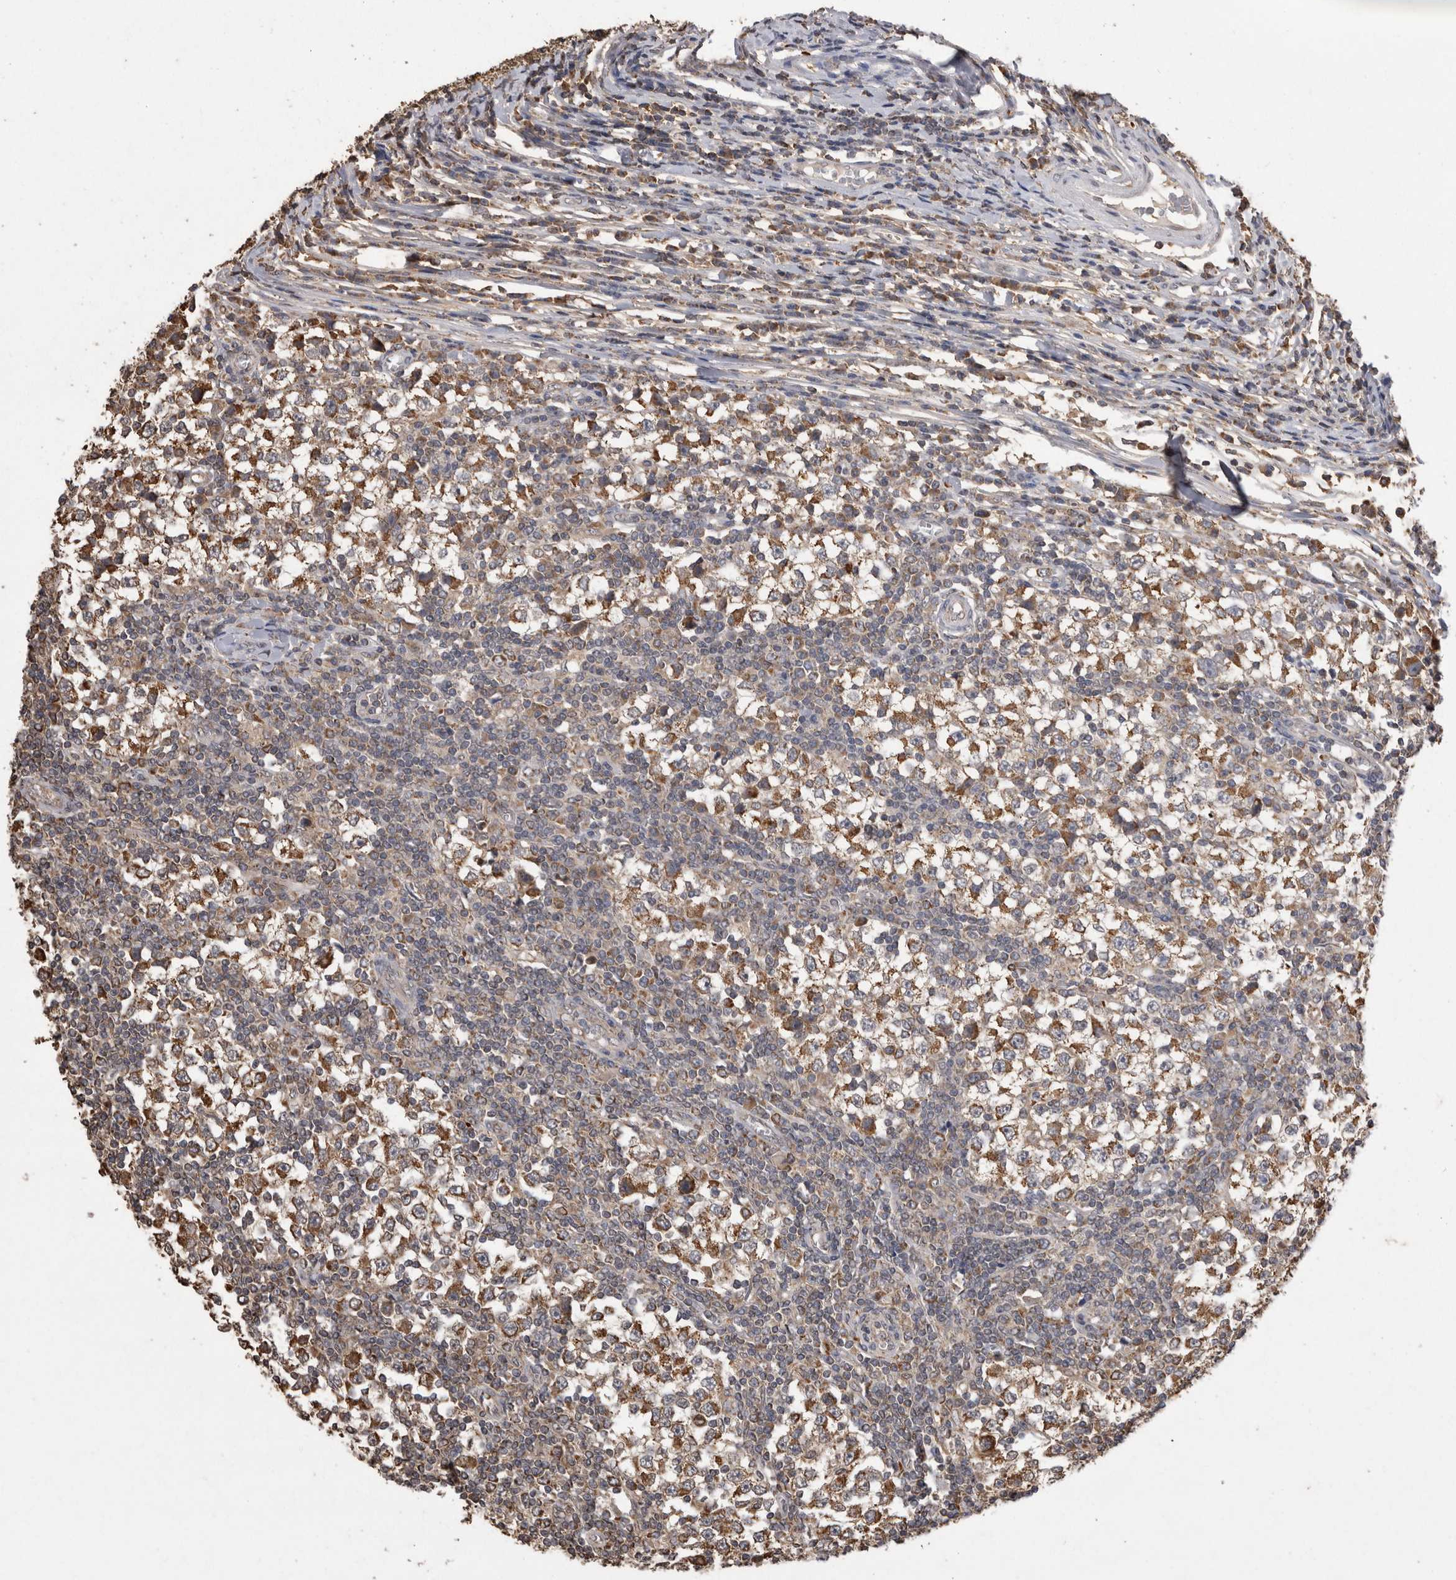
{"staining": {"intensity": "moderate", "quantity": ">75%", "location": "cytoplasmic/membranous"}, "tissue": "testis cancer", "cell_type": "Tumor cells", "image_type": "cancer", "snomed": [{"axis": "morphology", "description": "Seminoma, NOS"}, {"axis": "topography", "description": "Testis"}], "caption": "Immunohistochemical staining of seminoma (testis) reveals moderate cytoplasmic/membranous protein staining in about >75% of tumor cells.", "gene": "PREP", "patient": {"sex": "male", "age": 65}}